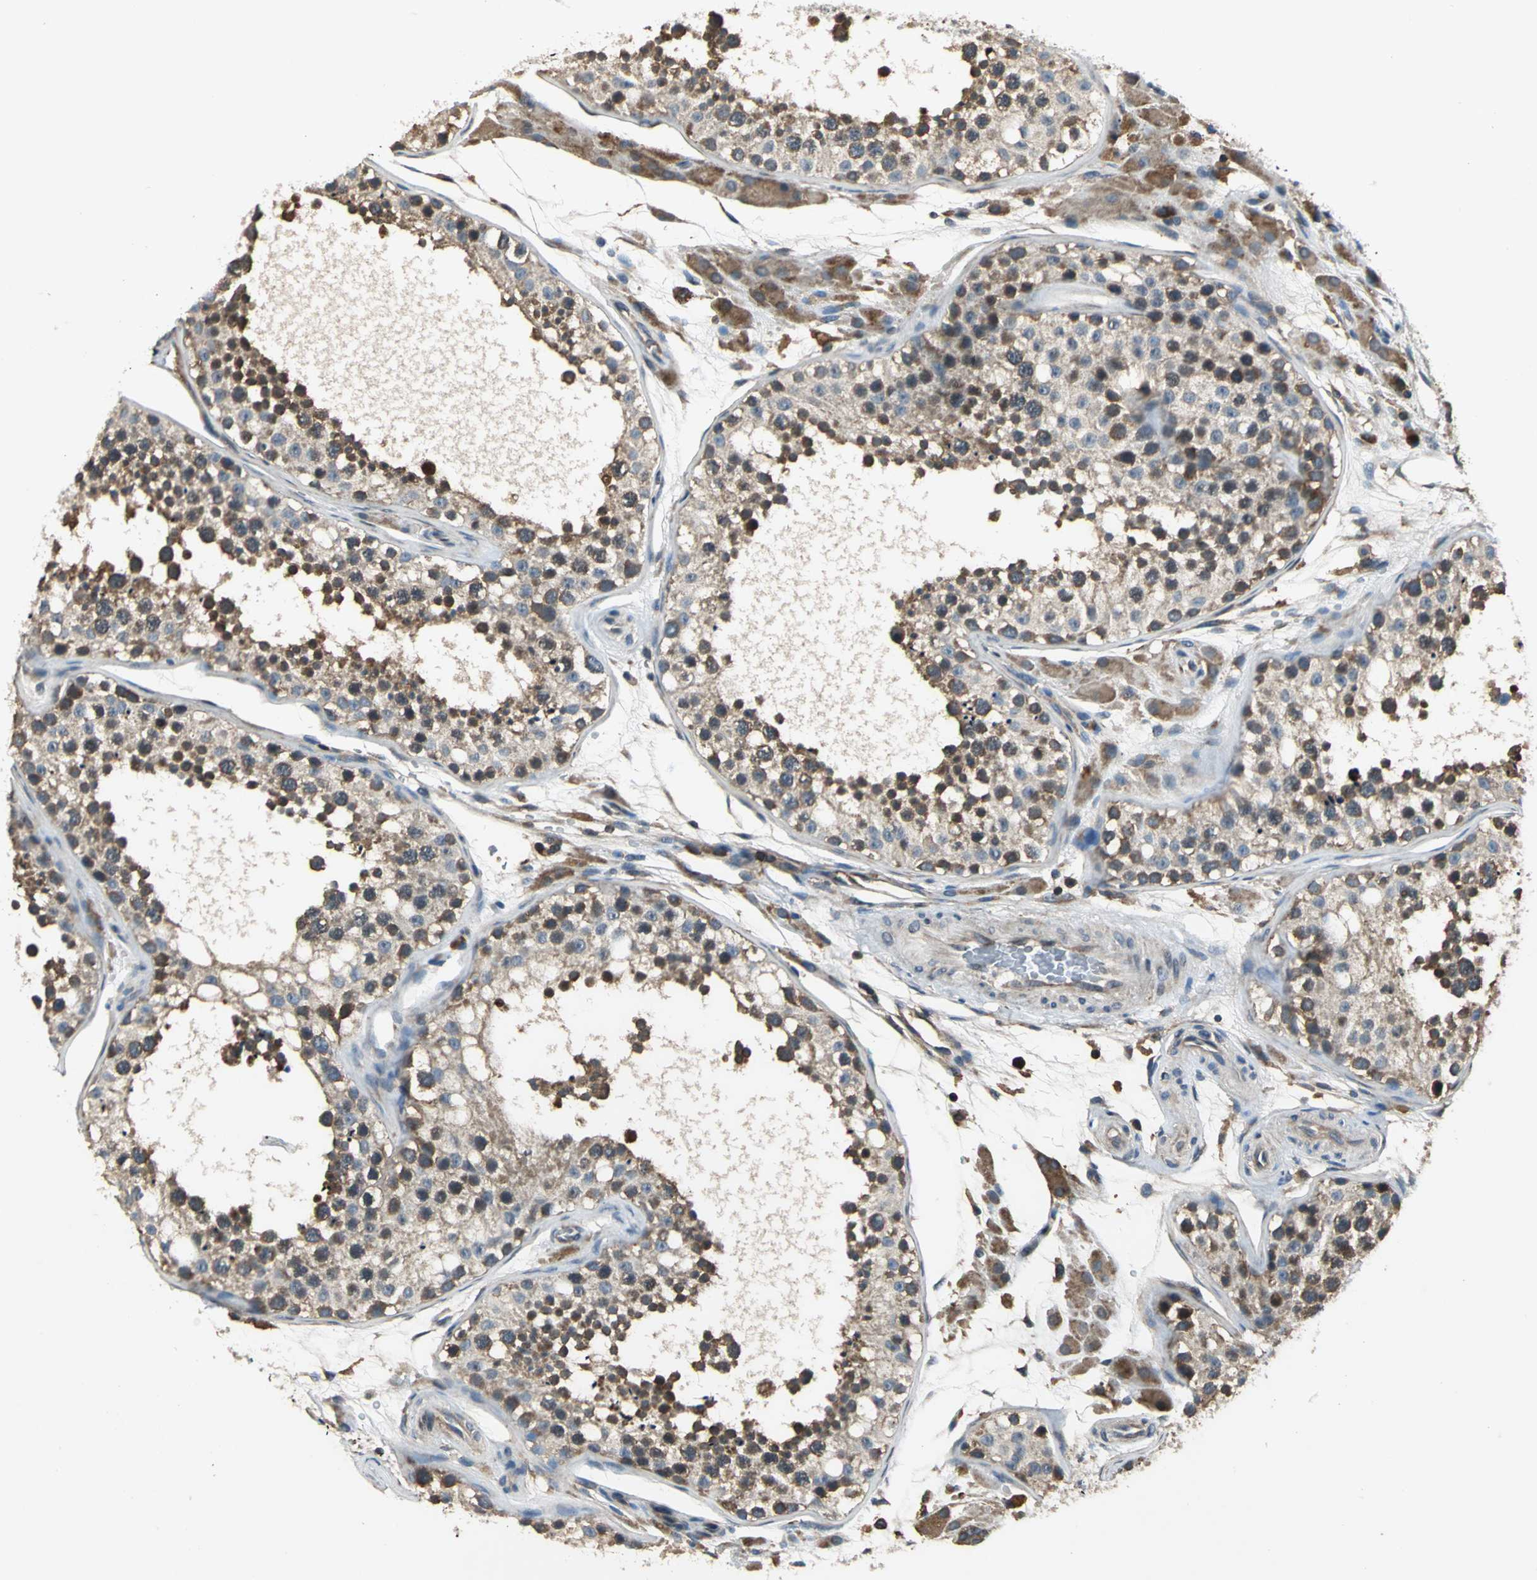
{"staining": {"intensity": "moderate", "quantity": "25%-75%", "location": "cytoplasmic/membranous"}, "tissue": "testis", "cell_type": "Cells in seminiferous ducts", "image_type": "normal", "snomed": [{"axis": "morphology", "description": "Normal tissue, NOS"}, {"axis": "topography", "description": "Testis"}], "caption": "Immunohistochemistry (IHC) of normal human testis shows medium levels of moderate cytoplasmic/membranous expression in about 25%-75% of cells in seminiferous ducts. (IHC, brightfield microscopy, high magnification).", "gene": "EIF2B2", "patient": {"sex": "male", "age": 26}}